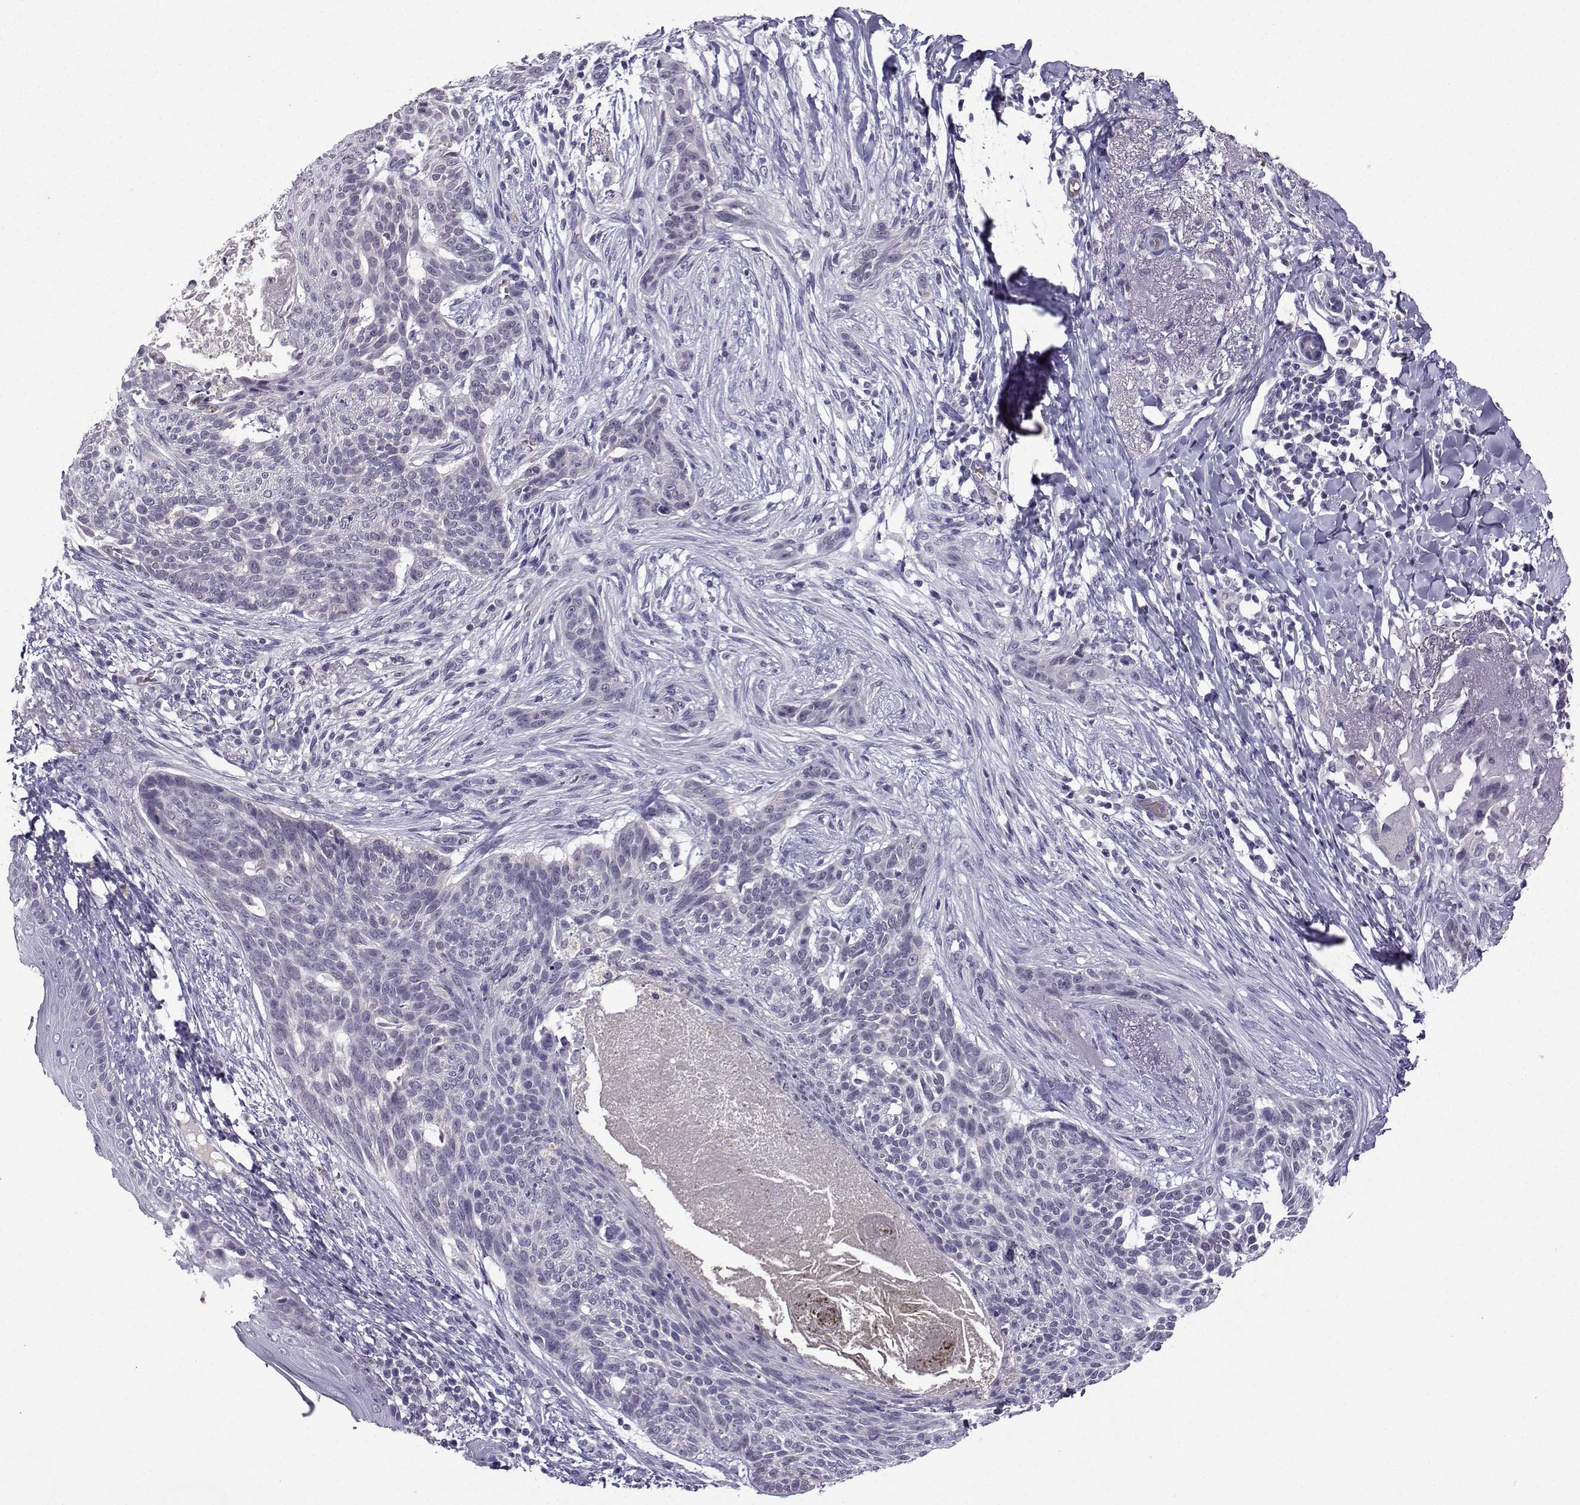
{"staining": {"intensity": "negative", "quantity": "none", "location": "none"}, "tissue": "skin cancer", "cell_type": "Tumor cells", "image_type": "cancer", "snomed": [{"axis": "morphology", "description": "Normal tissue, NOS"}, {"axis": "morphology", "description": "Basal cell carcinoma"}, {"axis": "topography", "description": "Skin"}], "caption": "Skin cancer stained for a protein using IHC shows no expression tumor cells.", "gene": "LRFN2", "patient": {"sex": "male", "age": 84}}